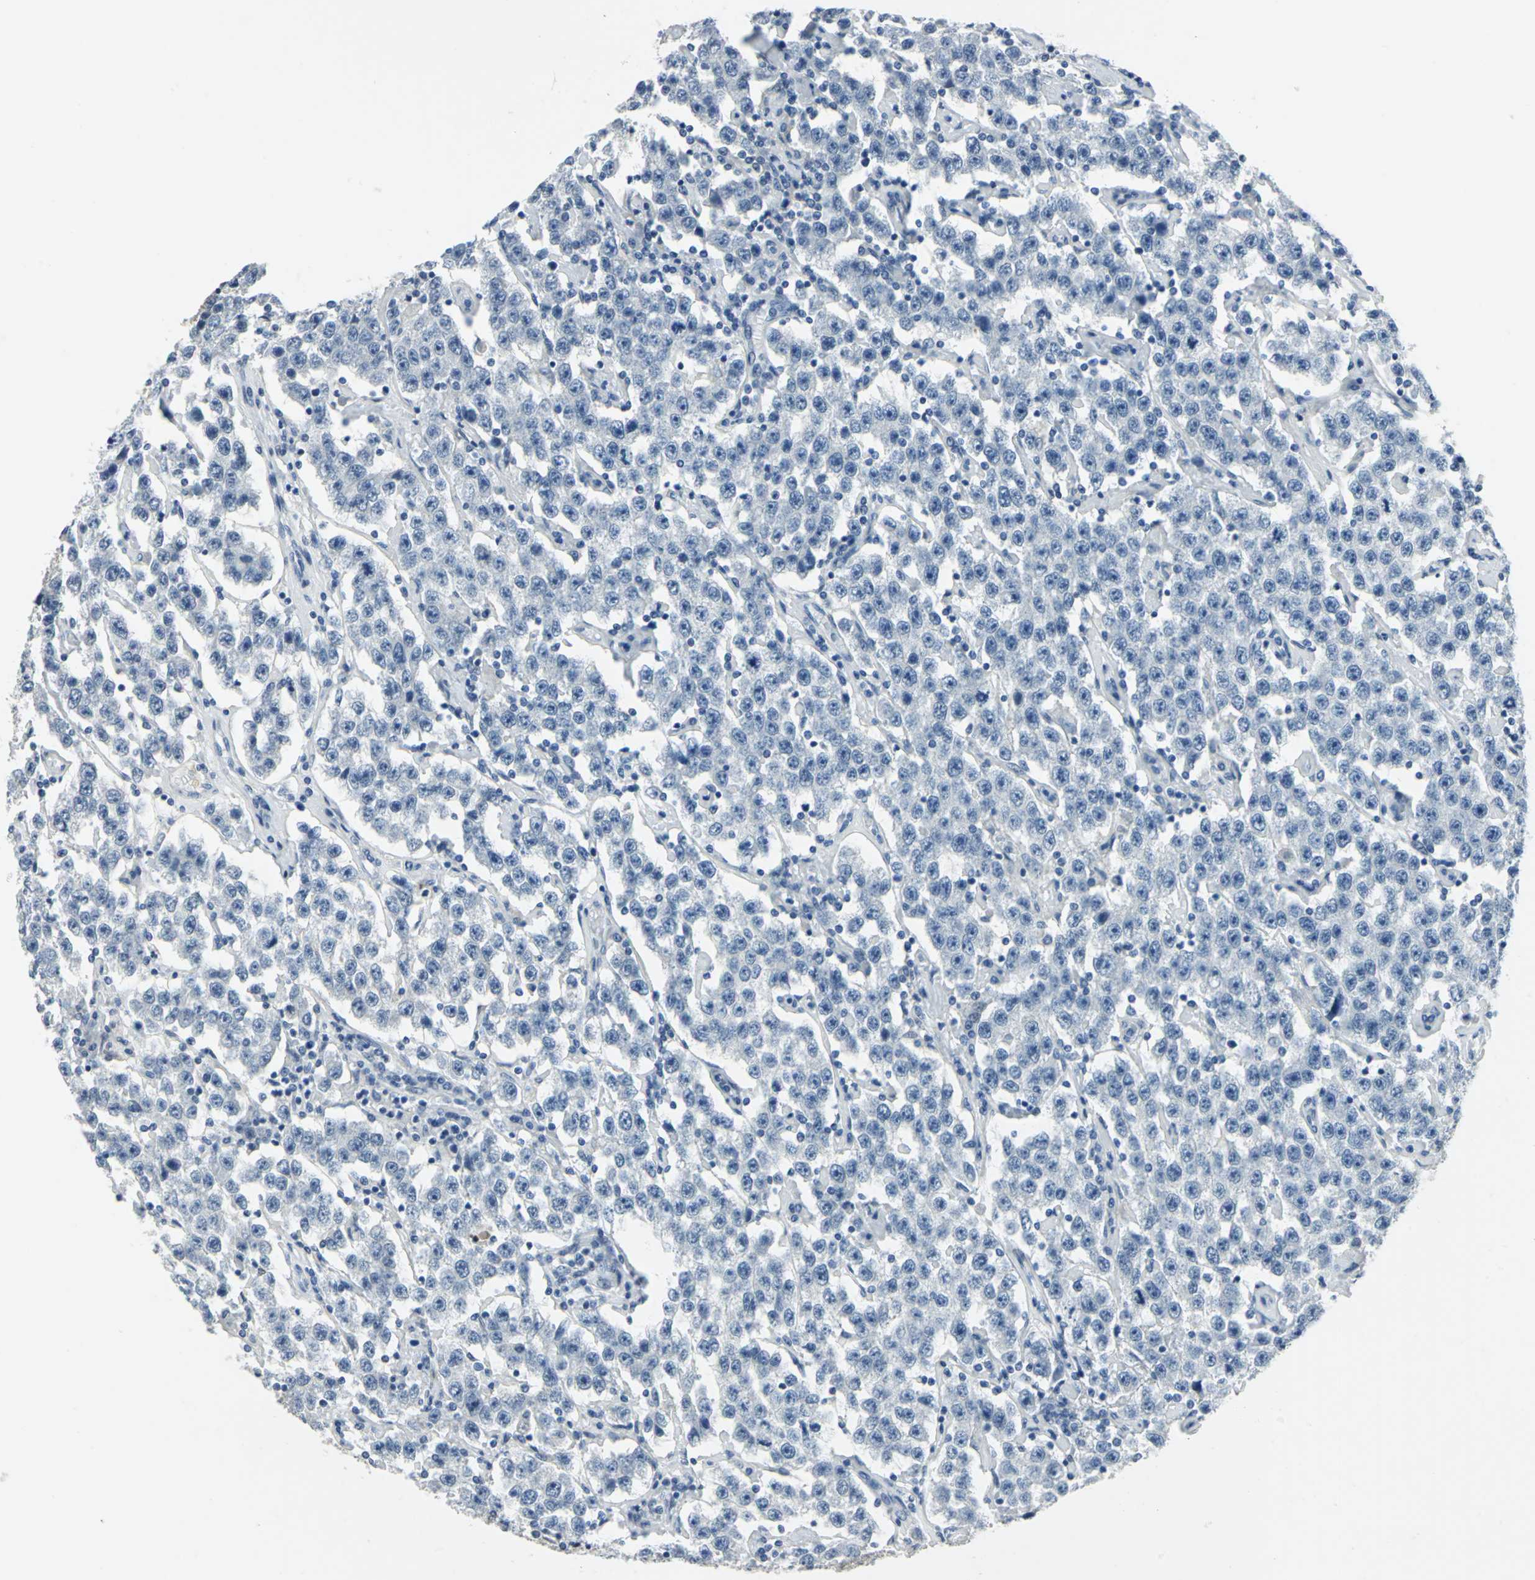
{"staining": {"intensity": "negative", "quantity": "none", "location": "none"}, "tissue": "testis cancer", "cell_type": "Tumor cells", "image_type": "cancer", "snomed": [{"axis": "morphology", "description": "Seminoma, NOS"}, {"axis": "topography", "description": "Testis"}], "caption": "This is an immunohistochemistry micrograph of human testis cancer. There is no staining in tumor cells.", "gene": "MEIS2", "patient": {"sex": "male", "age": 52}}